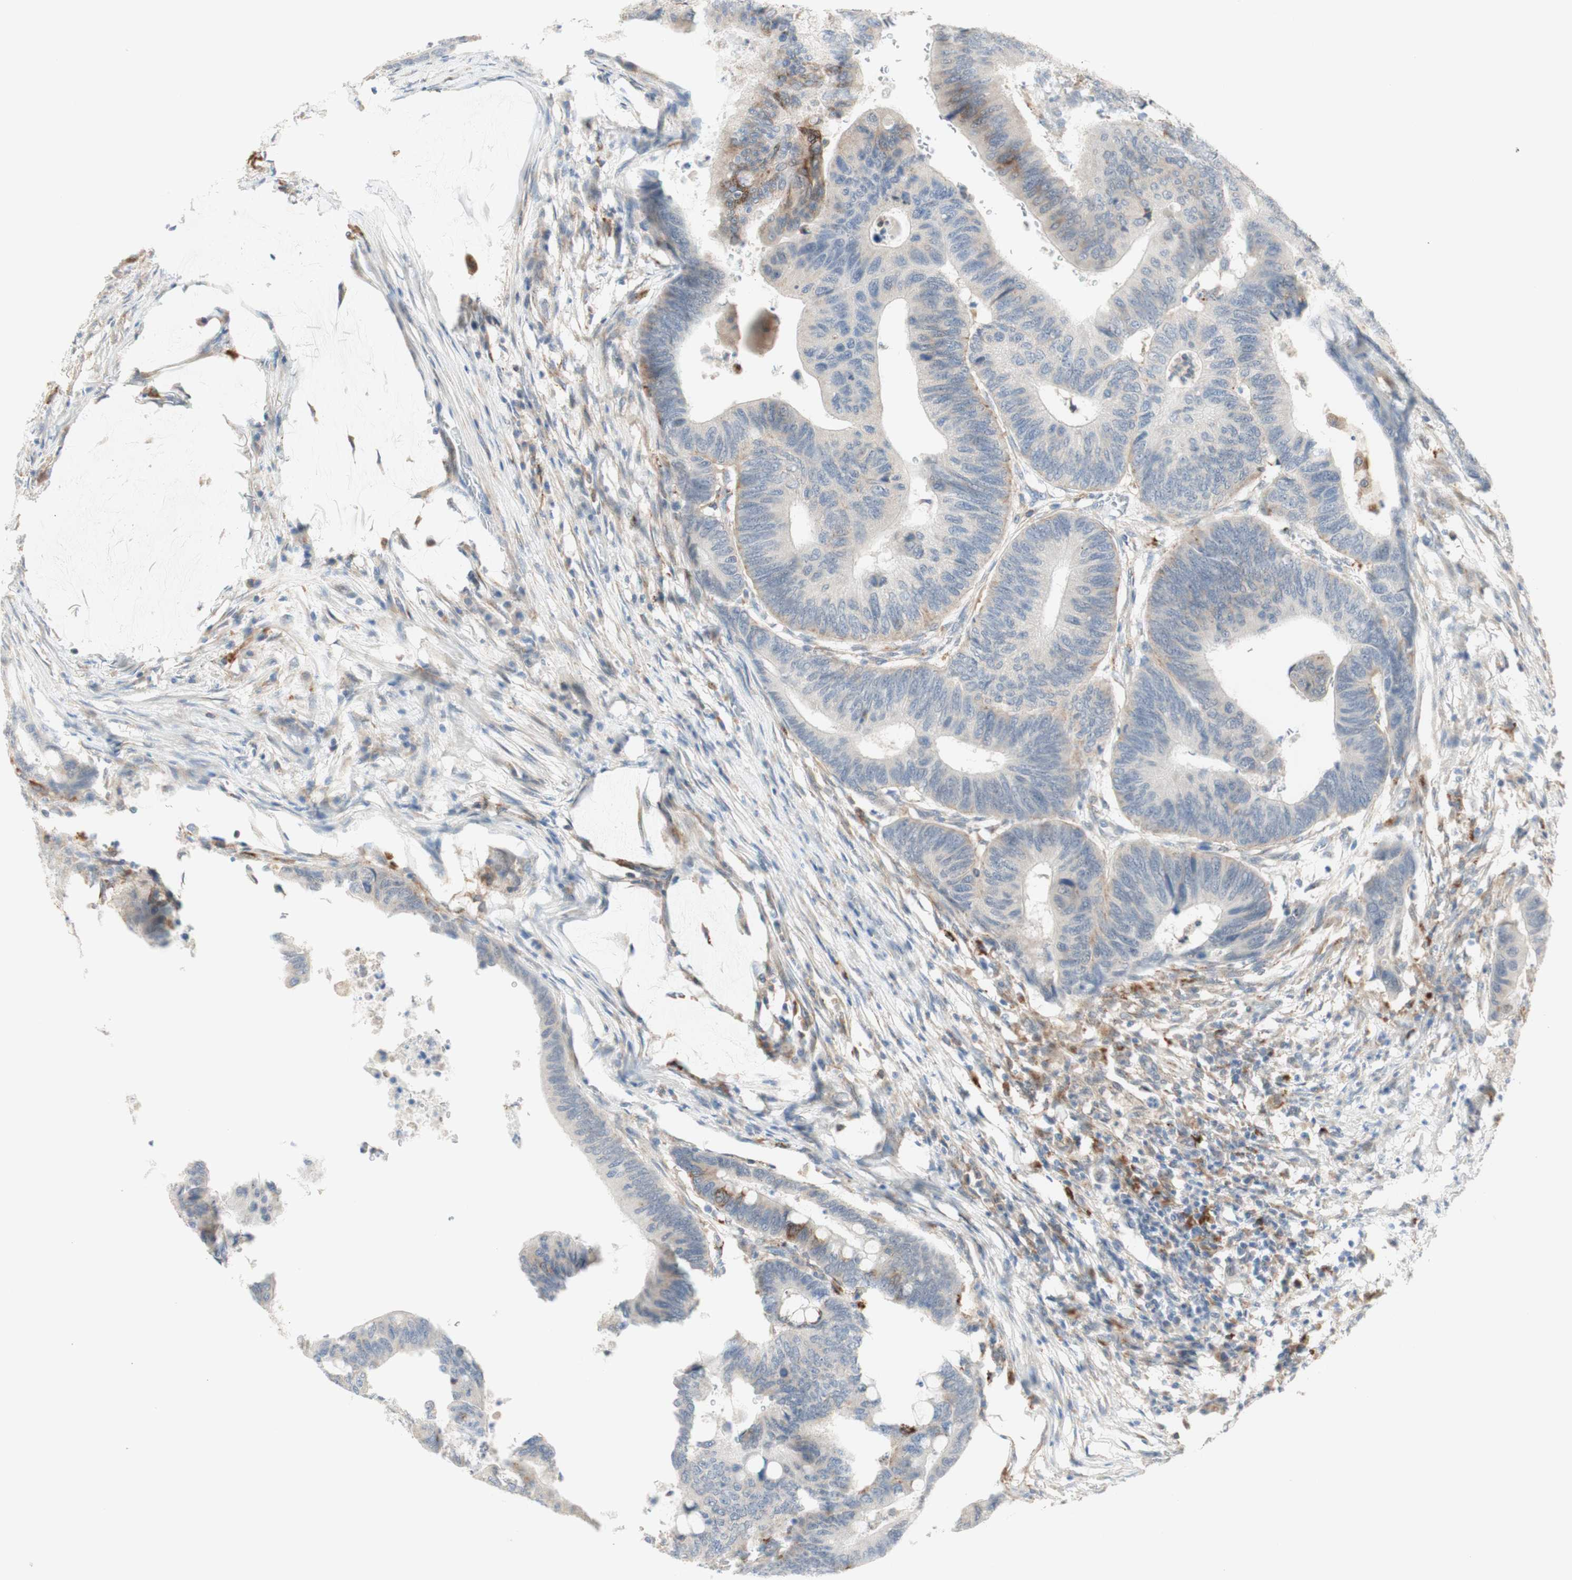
{"staining": {"intensity": "moderate", "quantity": "<25%", "location": "cytoplasmic/membranous"}, "tissue": "colorectal cancer", "cell_type": "Tumor cells", "image_type": "cancer", "snomed": [{"axis": "morphology", "description": "Normal tissue, NOS"}, {"axis": "morphology", "description": "Adenocarcinoma, NOS"}, {"axis": "topography", "description": "Rectum"}, {"axis": "topography", "description": "Peripheral nerve tissue"}], "caption": "Approximately <25% of tumor cells in human colorectal adenocarcinoma exhibit moderate cytoplasmic/membranous protein positivity as visualized by brown immunohistochemical staining.", "gene": "GAPT", "patient": {"sex": "male", "age": 92}}